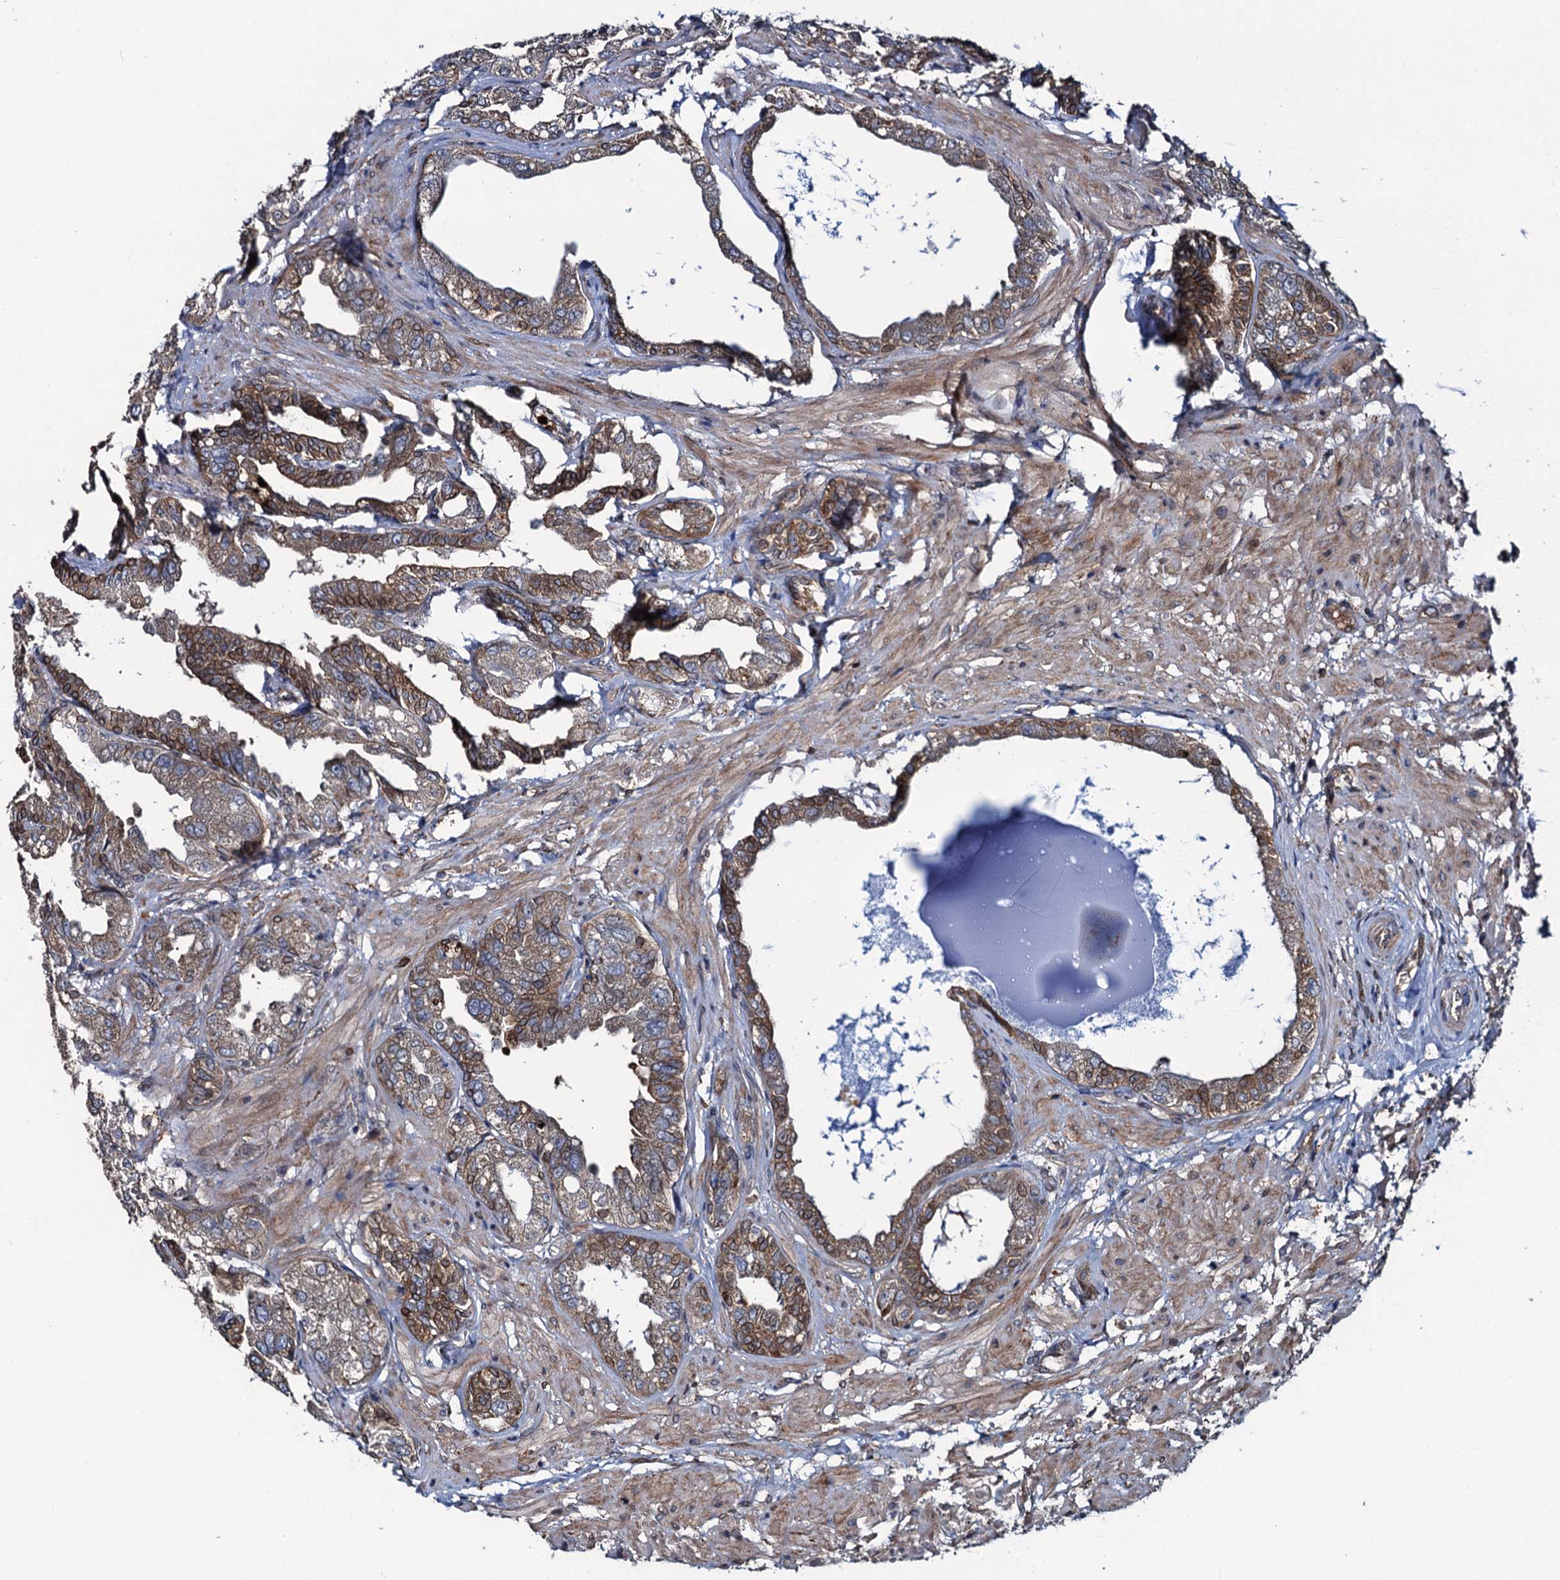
{"staining": {"intensity": "moderate", "quantity": "25%-75%", "location": "cytoplasmic/membranous"}, "tissue": "seminal vesicle", "cell_type": "Glandular cells", "image_type": "normal", "snomed": [{"axis": "morphology", "description": "Normal tissue, NOS"}, {"axis": "topography", "description": "Seminal veicle"}], "caption": "Glandular cells demonstrate moderate cytoplasmic/membranous positivity in approximately 25%-75% of cells in benign seminal vesicle.", "gene": "EVX2", "patient": {"sex": "male", "age": 63}}